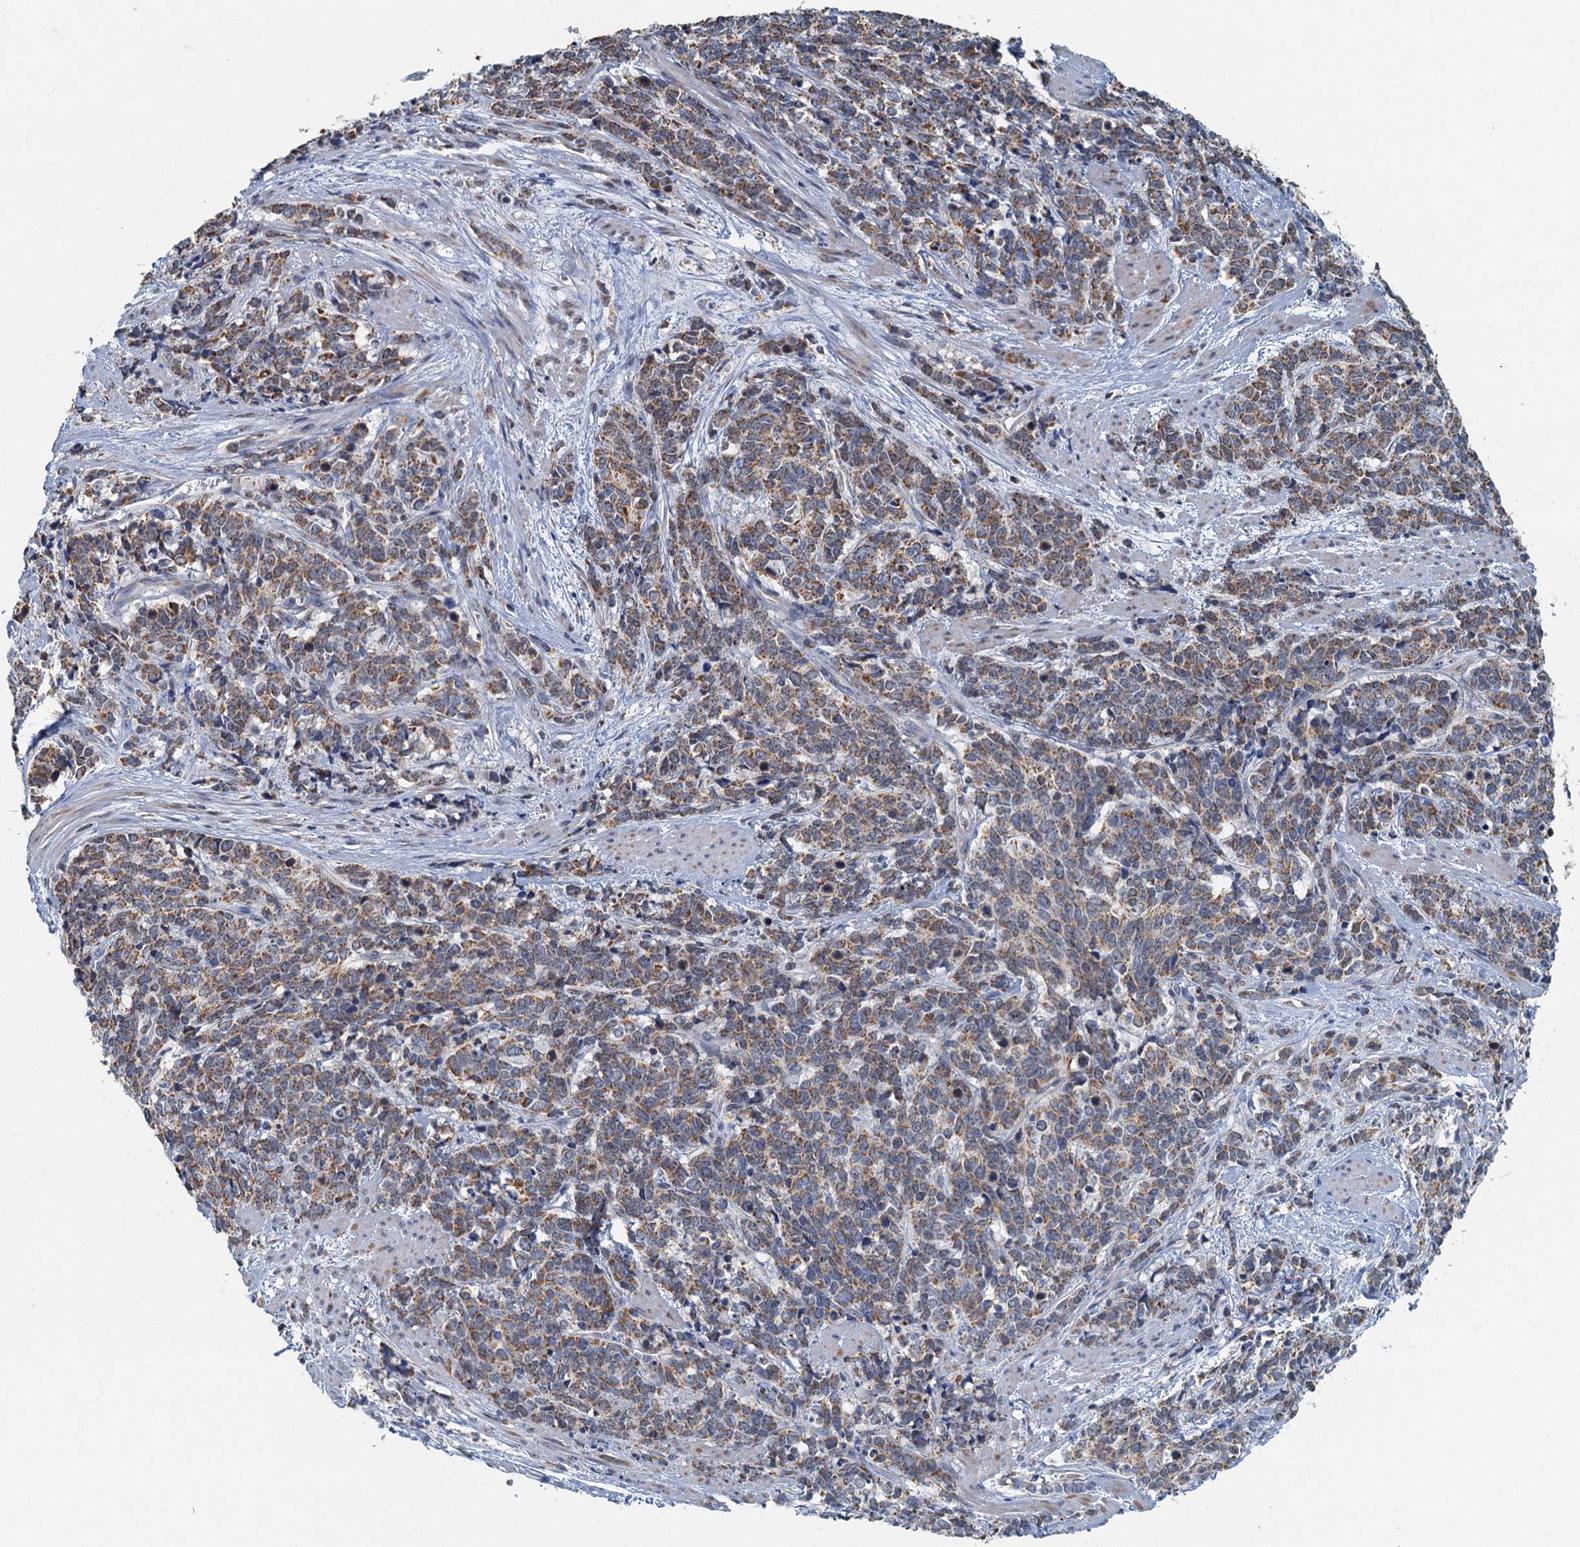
{"staining": {"intensity": "moderate", "quantity": ">75%", "location": "cytoplasmic/membranous"}, "tissue": "cervical cancer", "cell_type": "Tumor cells", "image_type": "cancer", "snomed": [{"axis": "morphology", "description": "Squamous cell carcinoma, NOS"}, {"axis": "topography", "description": "Cervix"}], "caption": "Cervical squamous cell carcinoma stained with DAB immunohistochemistry displays medium levels of moderate cytoplasmic/membranous expression in approximately >75% of tumor cells.", "gene": "RAD9B", "patient": {"sex": "female", "age": 60}}